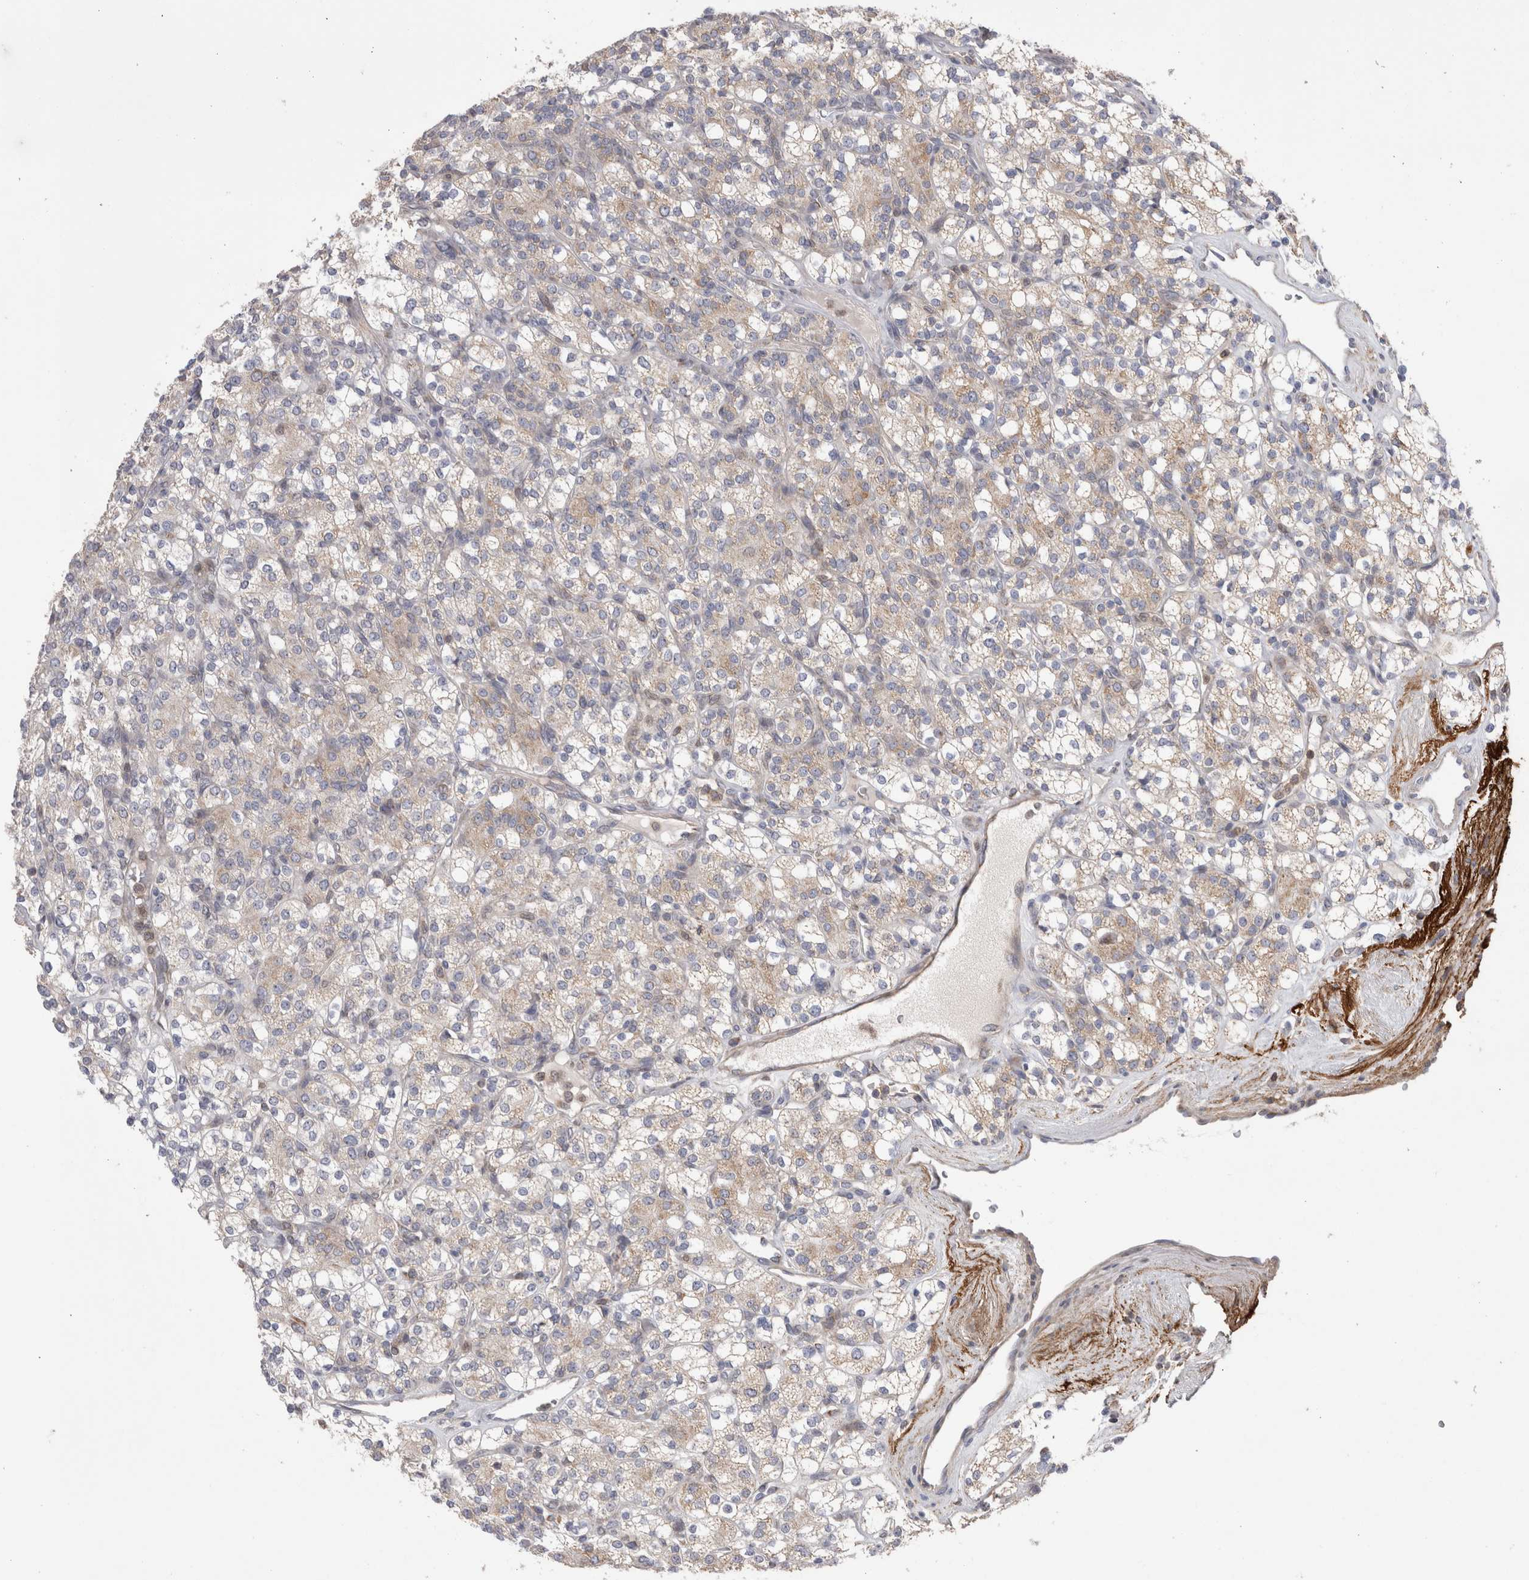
{"staining": {"intensity": "weak", "quantity": "<25%", "location": "cytoplasmic/membranous"}, "tissue": "renal cancer", "cell_type": "Tumor cells", "image_type": "cancer", "snomed": [{"axis": "morphology", "description": "Adenocarcinoma, NOS"}, {"axis": "topography", "description": "Kidney"}], "caption": "This is an immunohistochemistry micrograph of adenocarcinoma (renal). There is no expression in tumor cells.", "gene": "DARS2", "patient": {"sex": "male", "age": 77}}